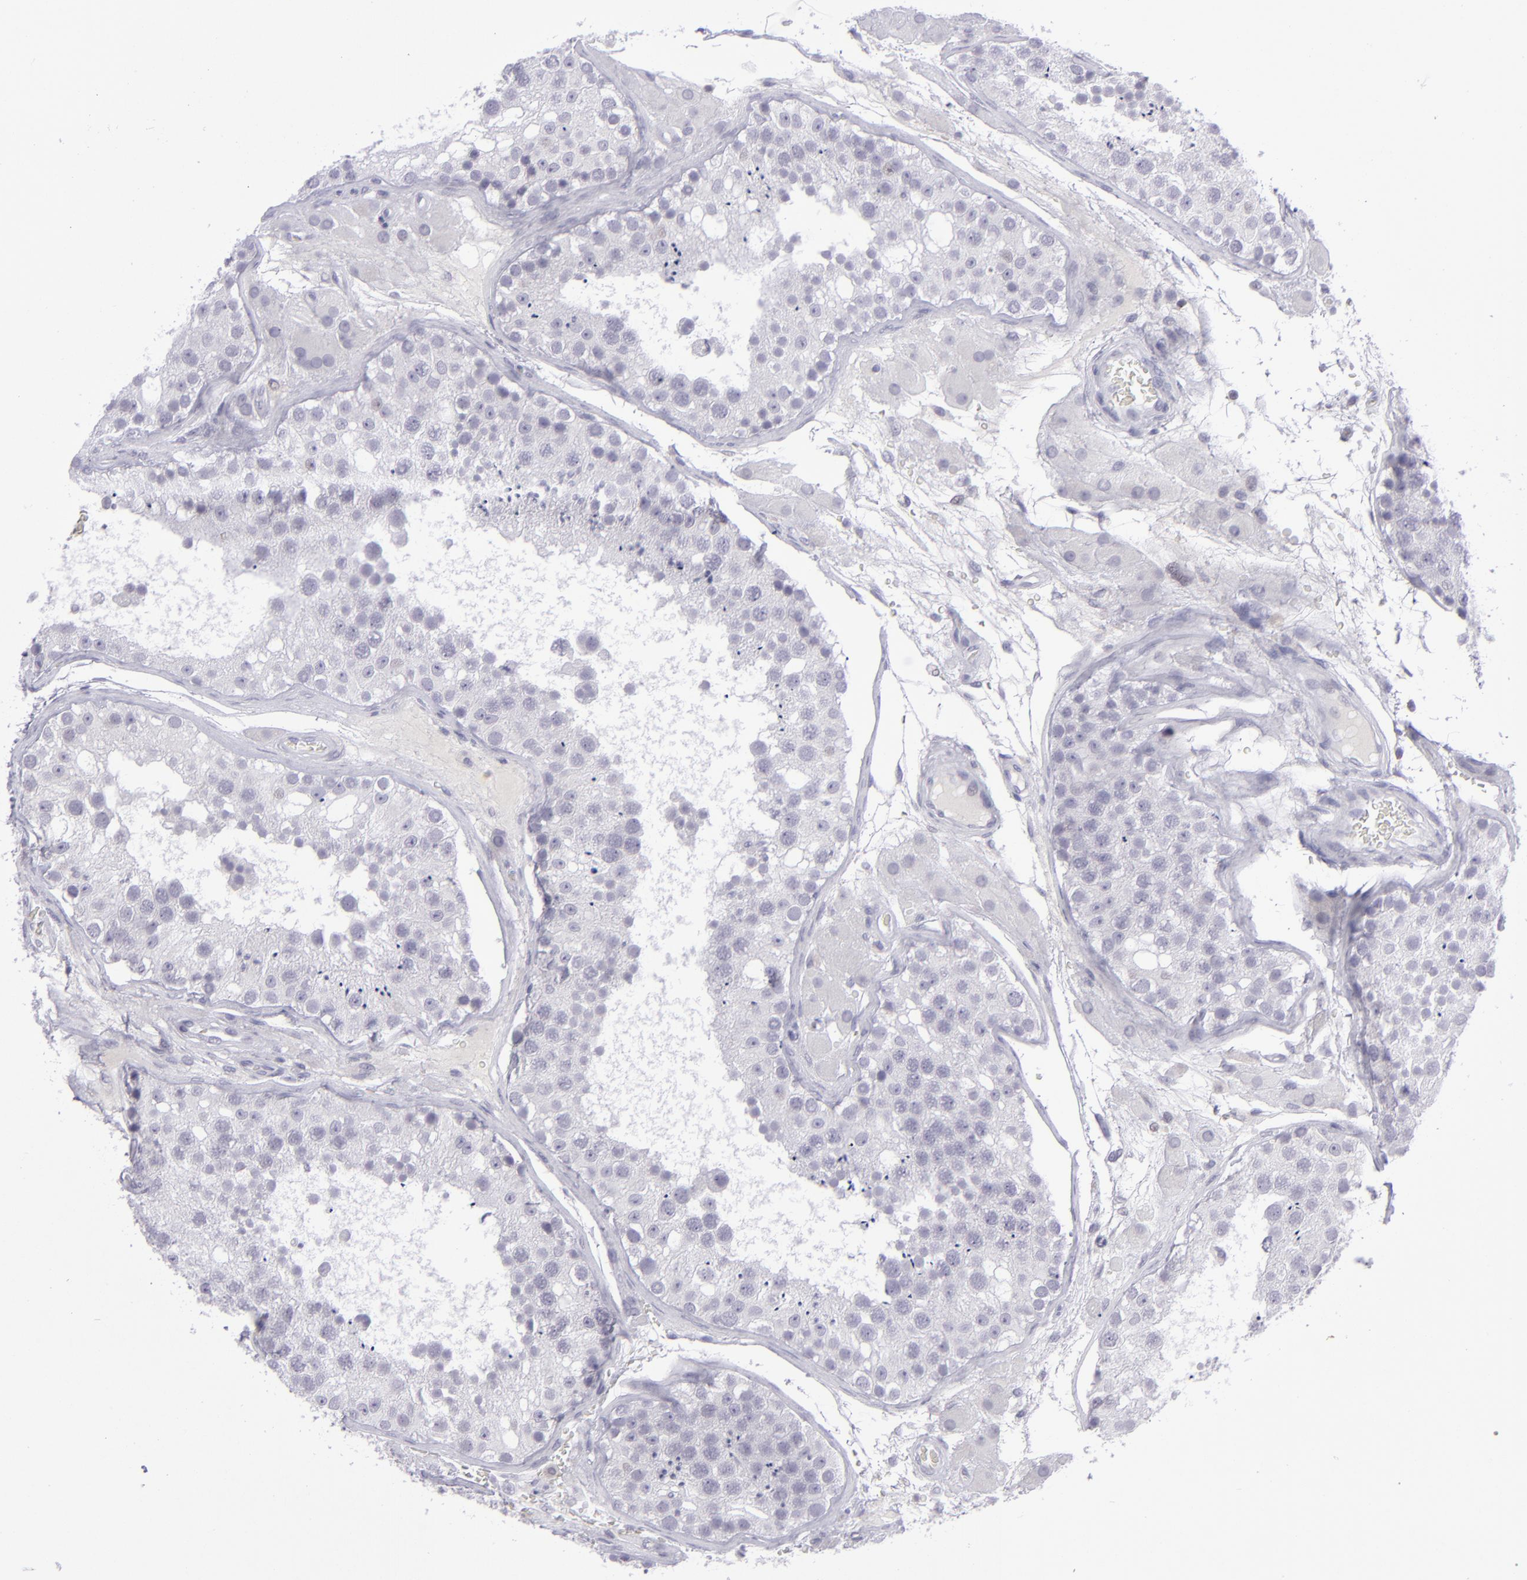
{"staining": {"intensity": "negative", "quantity": "none", "location": "none"}, "tissue": "testis", "cell_type": "Cells in seminiferous ducts", "image_type": "normal", "snomed": [{"axis": "morphology", "description": "Normal tissue, NOS"}, {"axis": "topography", "description": "Testis"}], "caption": "The photomicrograph exhibits no significant positivity in cells in seminiferous ducts of testis.", "gene": "CD48", "patient": {"sex": "male", "age": 26}}